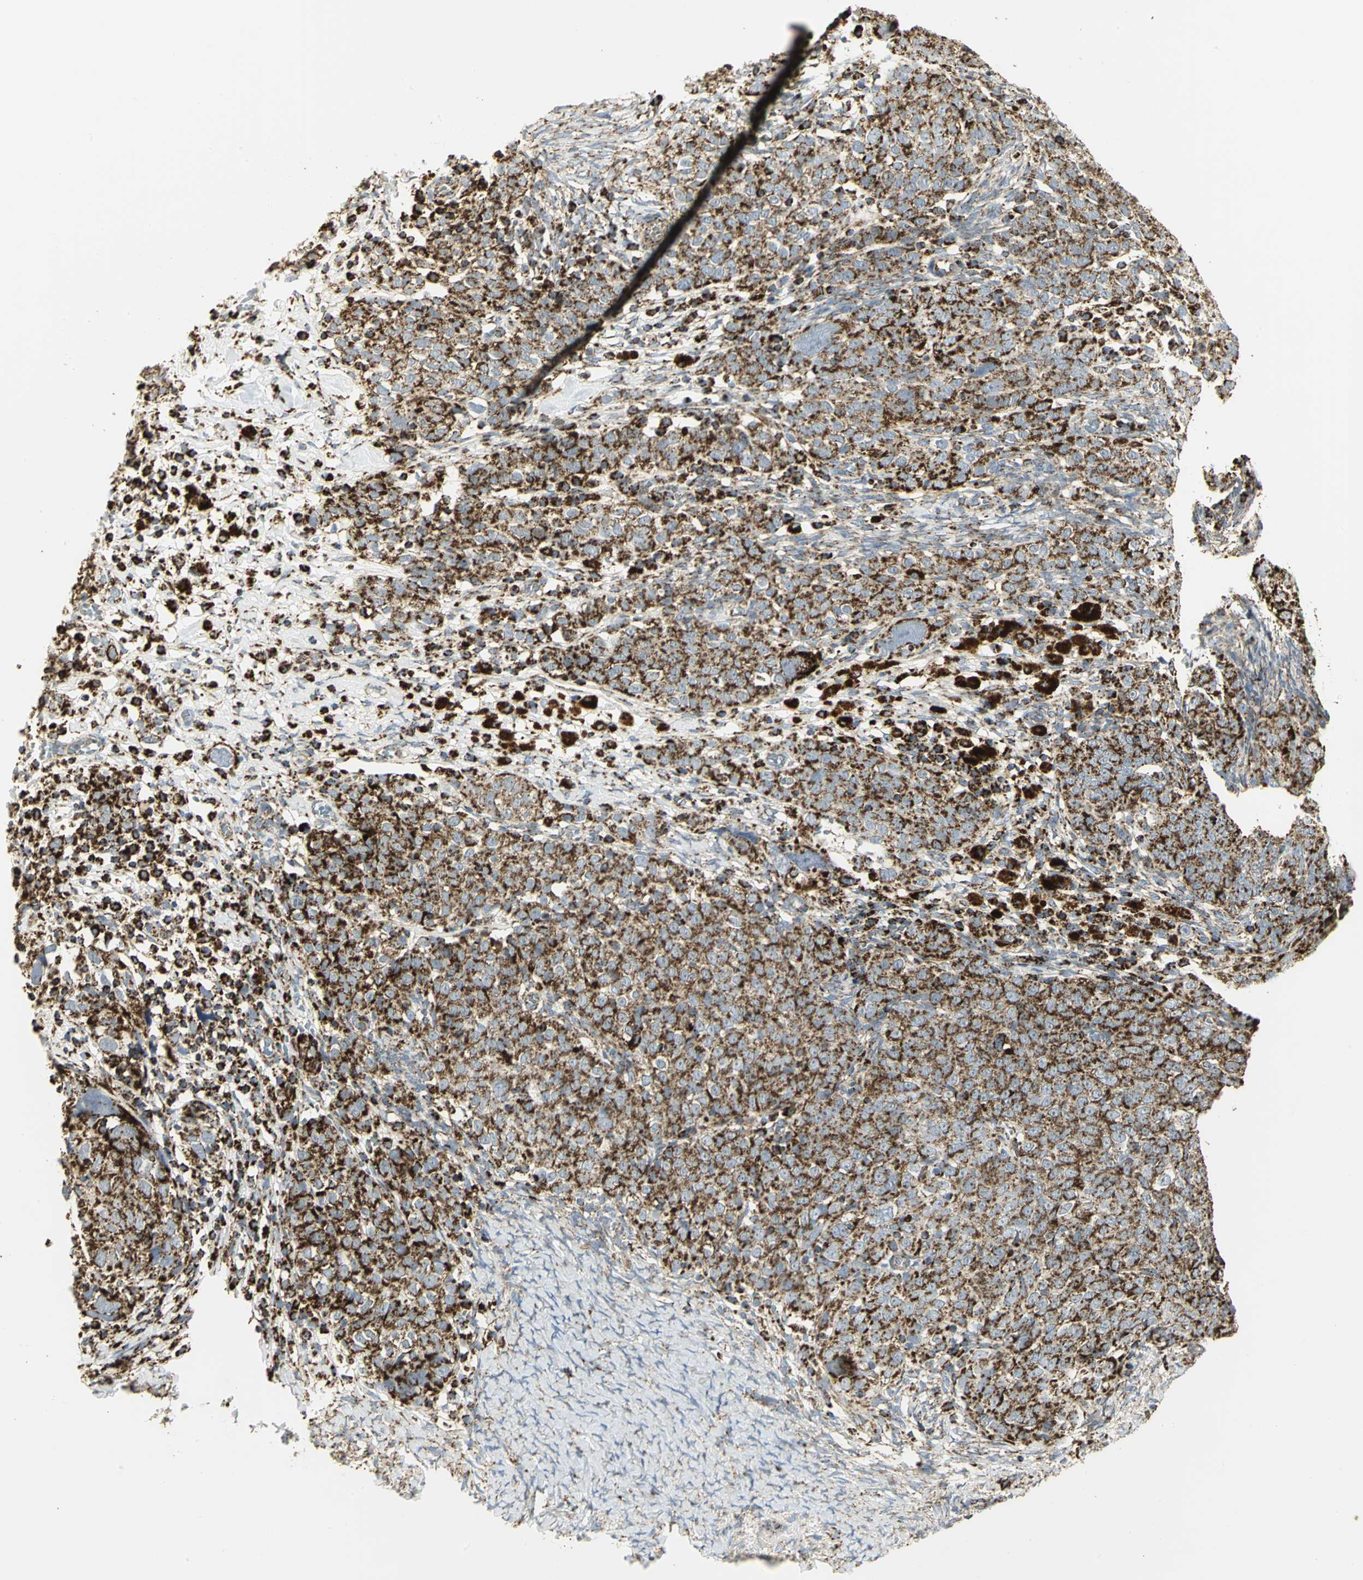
{"staining": {"intensity": "strong", "quantity": ">75%", "location": "cytoplasmic/membranous"}, "tissue": "ovarian cancer", "cell_type": "Tumor cells", "image_type": "cancer", "snomed": [{"axis": "morphology", "description": "Normal tissue, NOS"}, {"axis": "morphology", "description": "Cystadenocarcinoma, serous, NOS"}, {"axis": "topography", "description": "Ovary"}], "caption": "Immunohistochemistry (IHC) of ovarian cancer exhibits high levels of strong cytoplasmic/membranous expression in about >75% of tumor cells.", "gene": "VDAC1", "patient": {"sex": "female", "age": 62}}